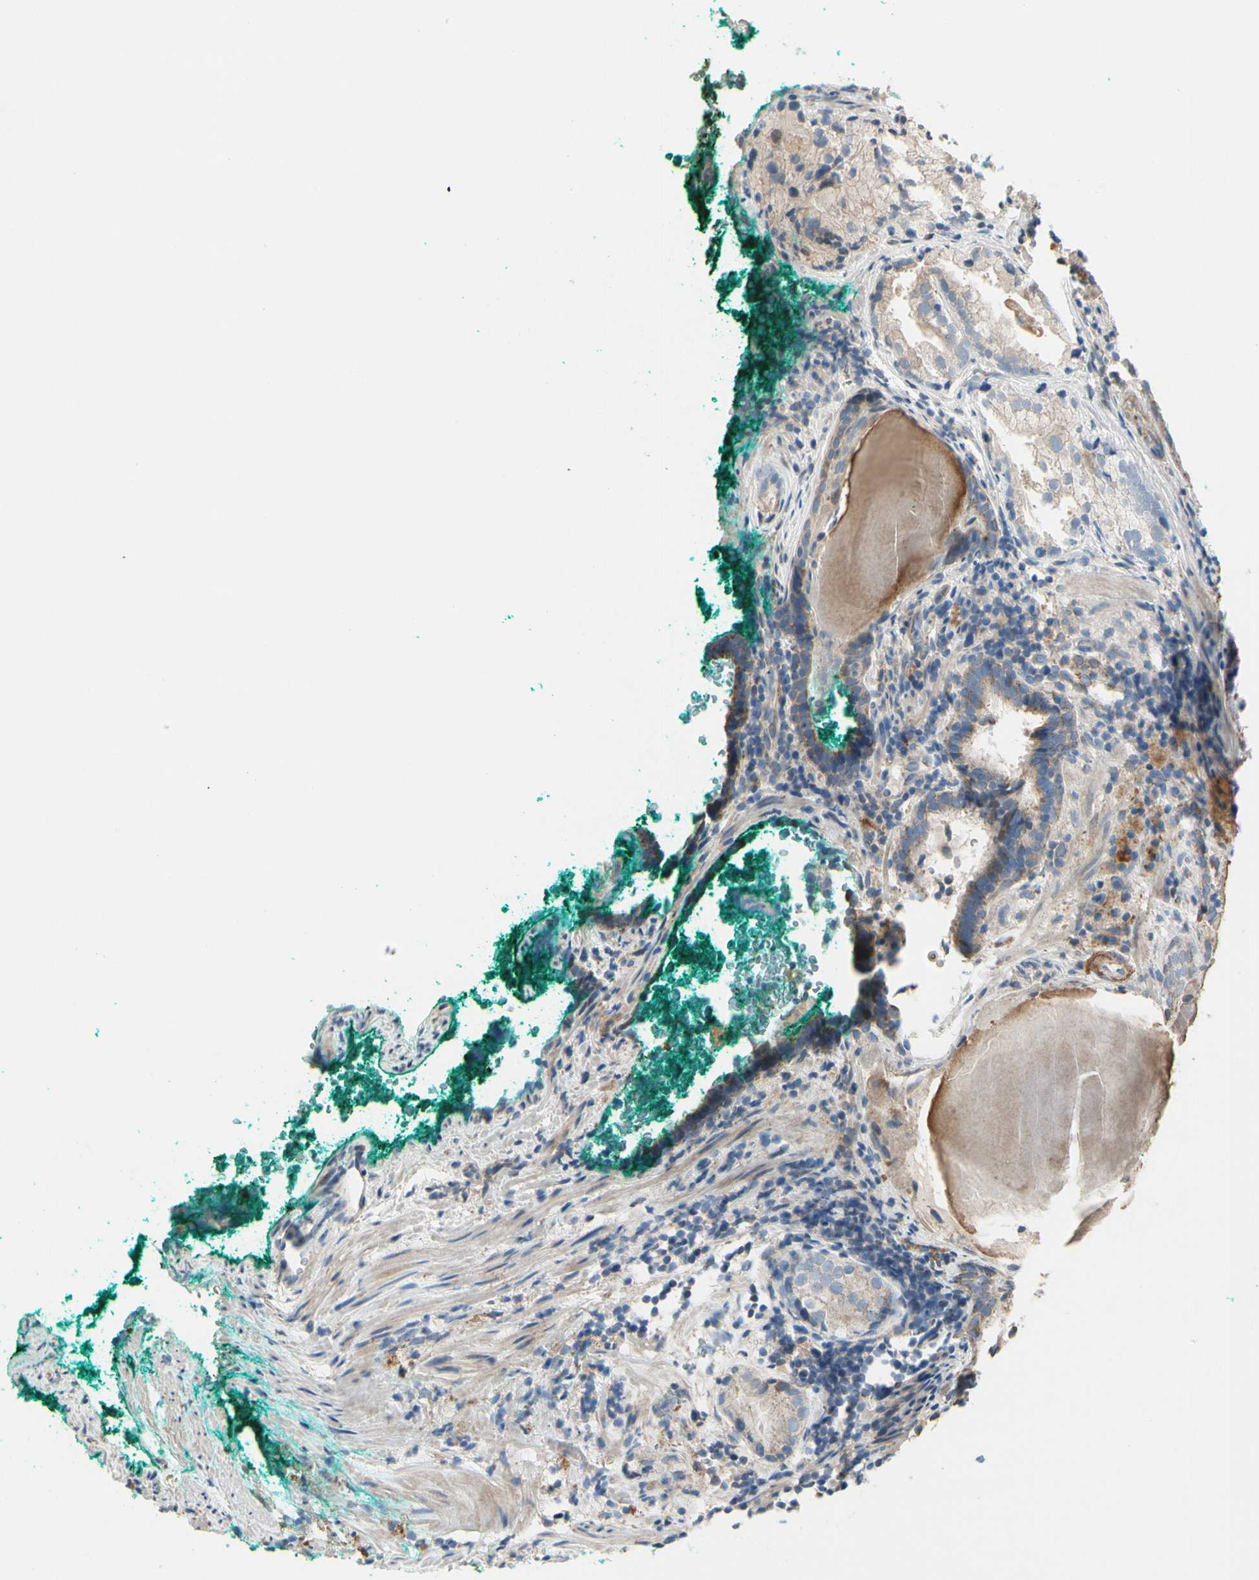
{"staining": {"intensity": "weak", "quantity": ">75%", "location": "cytoplasmic/membranous"}, "tissue": "prostate cancer", "cell_type": "Tumor cells", "image_type": "cancer", "snomed": [{"axis": "morphology", "description": "Adenocarcinoma, High grade"}, {"axis": "topography", "description": "Prostate"}], "caption": "Immunohistochemistry of human high-grade adenocarcinoma (prostate) shows low levels of weak cytoplasmic/membranous expression in about >75% of tumor cells.", "gene": "EPHA3", "patient": {"sex": "male", "age": 66}}